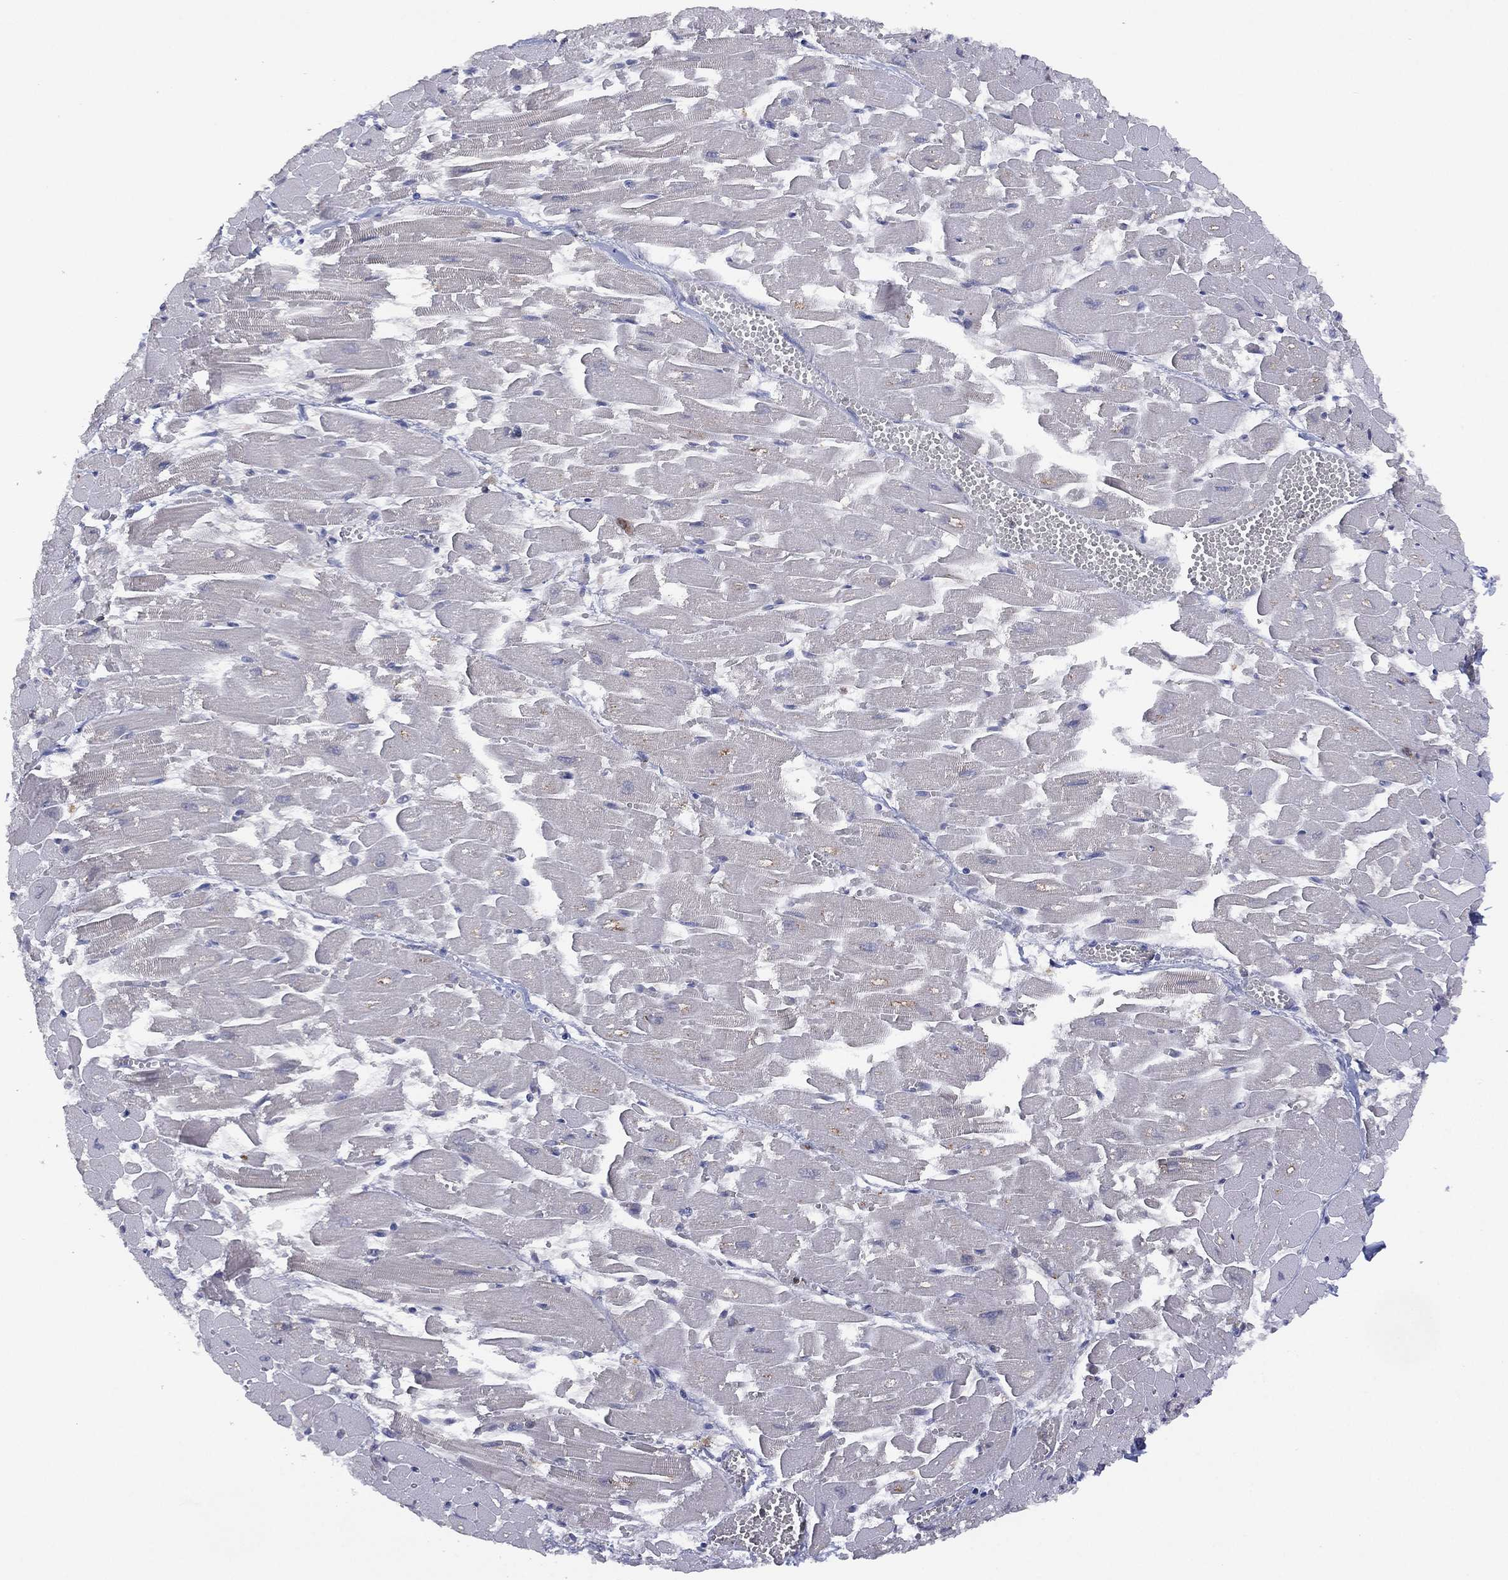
{"staining": {"intensity": "negative", "quantity": "none", "location": "none"}, "tissue": "heart muscle", "cell_type": "Cardiomyocytes", "image_type": "normal", "snomed": [{"axis": "morphology", "description": "Normal tissue, NOS"}, {"axis": "topography", "description": "Heart"}], "caption": "Cardiomyocytes show no significant protein expression in normal heart muscle. (DAB immunohistochemistry, high magnification).", "gene": "DOCK8", "patient": {"sex": "female", "age": 52}}